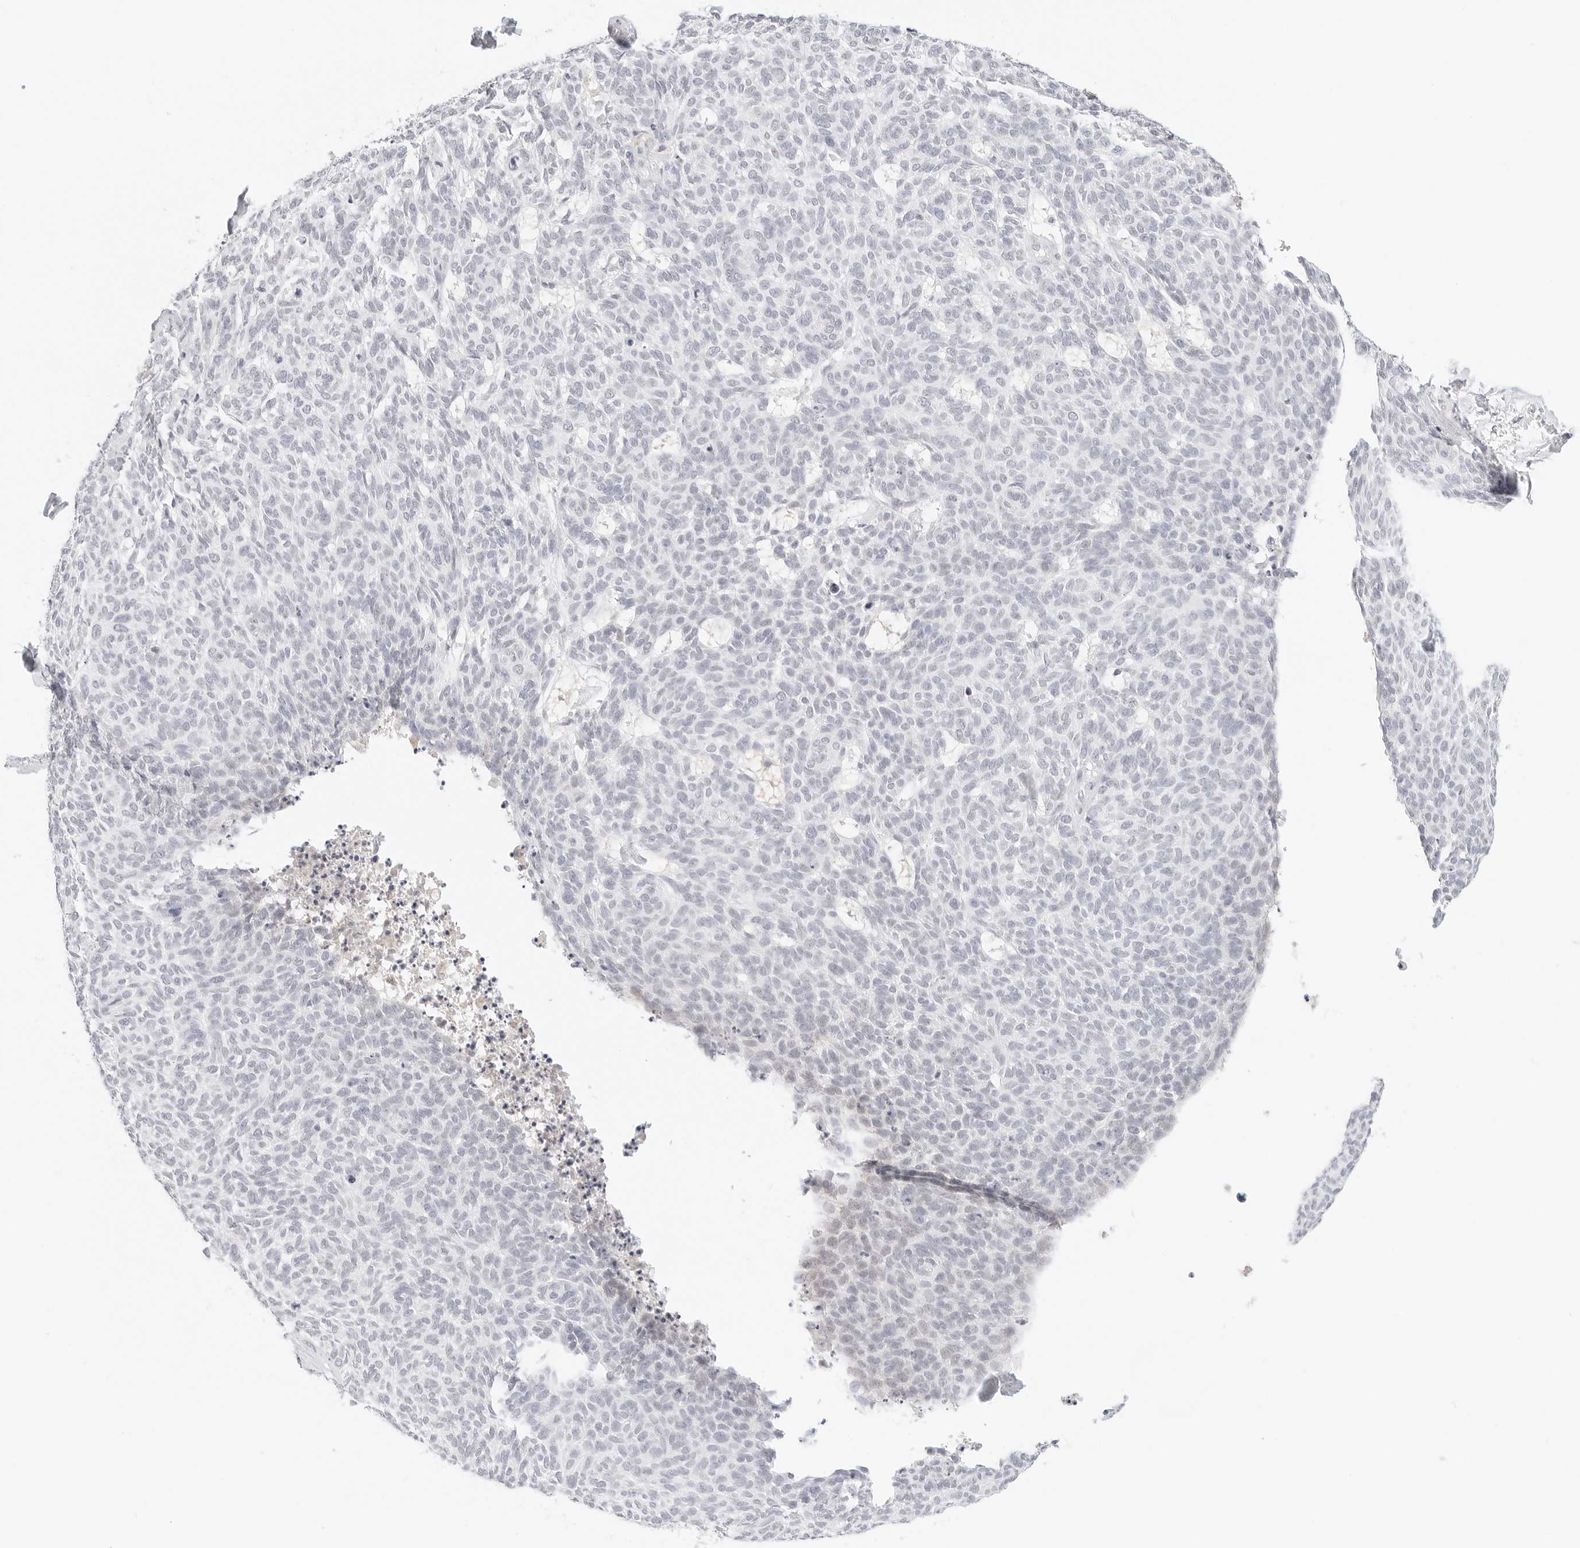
{"staining": {"intensity": "negative", "quantity": "none", "location": "none"}, "tissue": "skin cancer", "cell_type": "Tumor cells", "image_type": "cancer", "snomed": [{"axis": "morphology", "description": "Squamous cell carcinoma, NOS"}, {"axis": "topography", "description": "Skin"}], "caption": "IHC of human skin cancer shows no positivity in tumor cells.", "gene": "XKR4", "patient": {"sex": "female", "age": 90}}